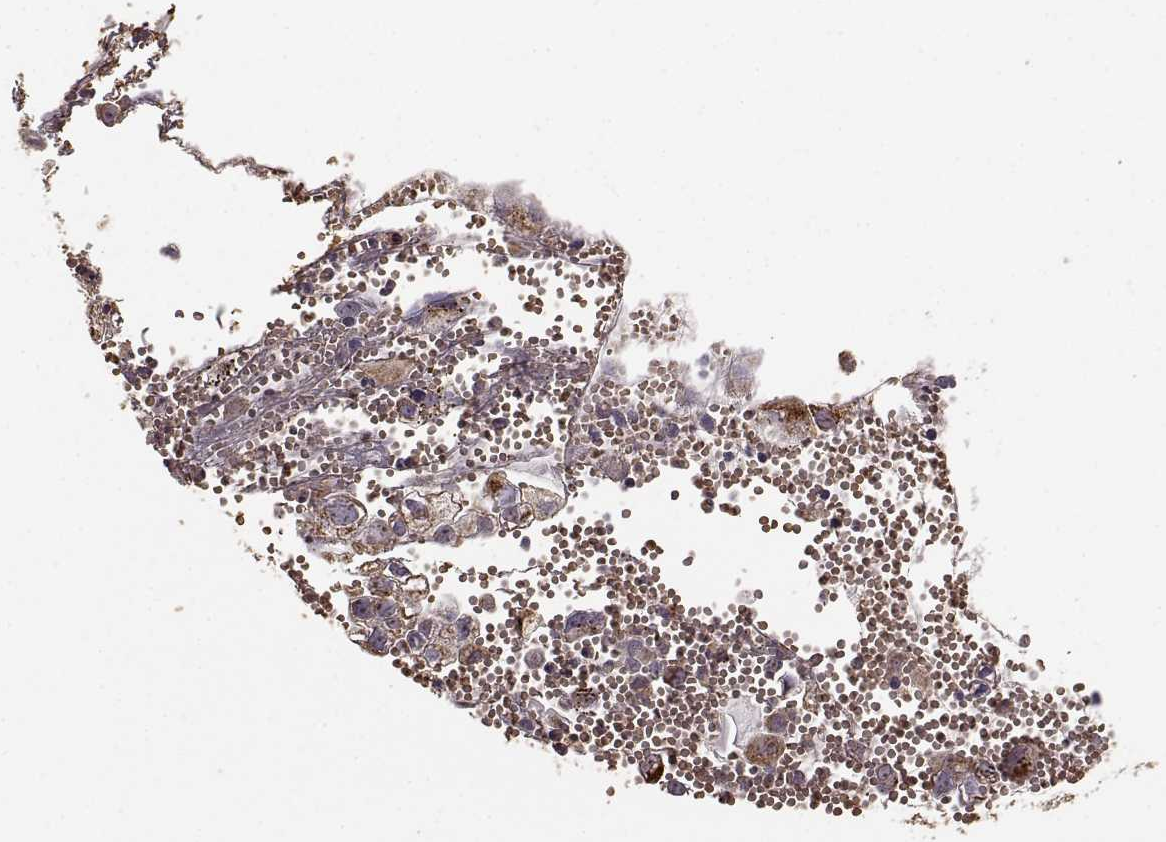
{"staining": {"intensity": "strong", "quantity": "25%-75%", "location": "cytoplasmic/membranous"}, "tissue": "cervical cancer", "cell_type": "Tumor cells", "image_type": "cancer", "snomed": [{"axis": "morphology", "description": "Squamous cell carcinoma, NOS"}, {"axis": "topography", "description": "Cervix"}], "caption": "Strong cytoplasmic/membranous positivity for a protein is present in approximately 25%-75% of tumor cells of cervical cancer (squamous cell carcinoma) using IHC.", "gene": "PTGES2", "patient": {"sex": "female", "age": 55}}